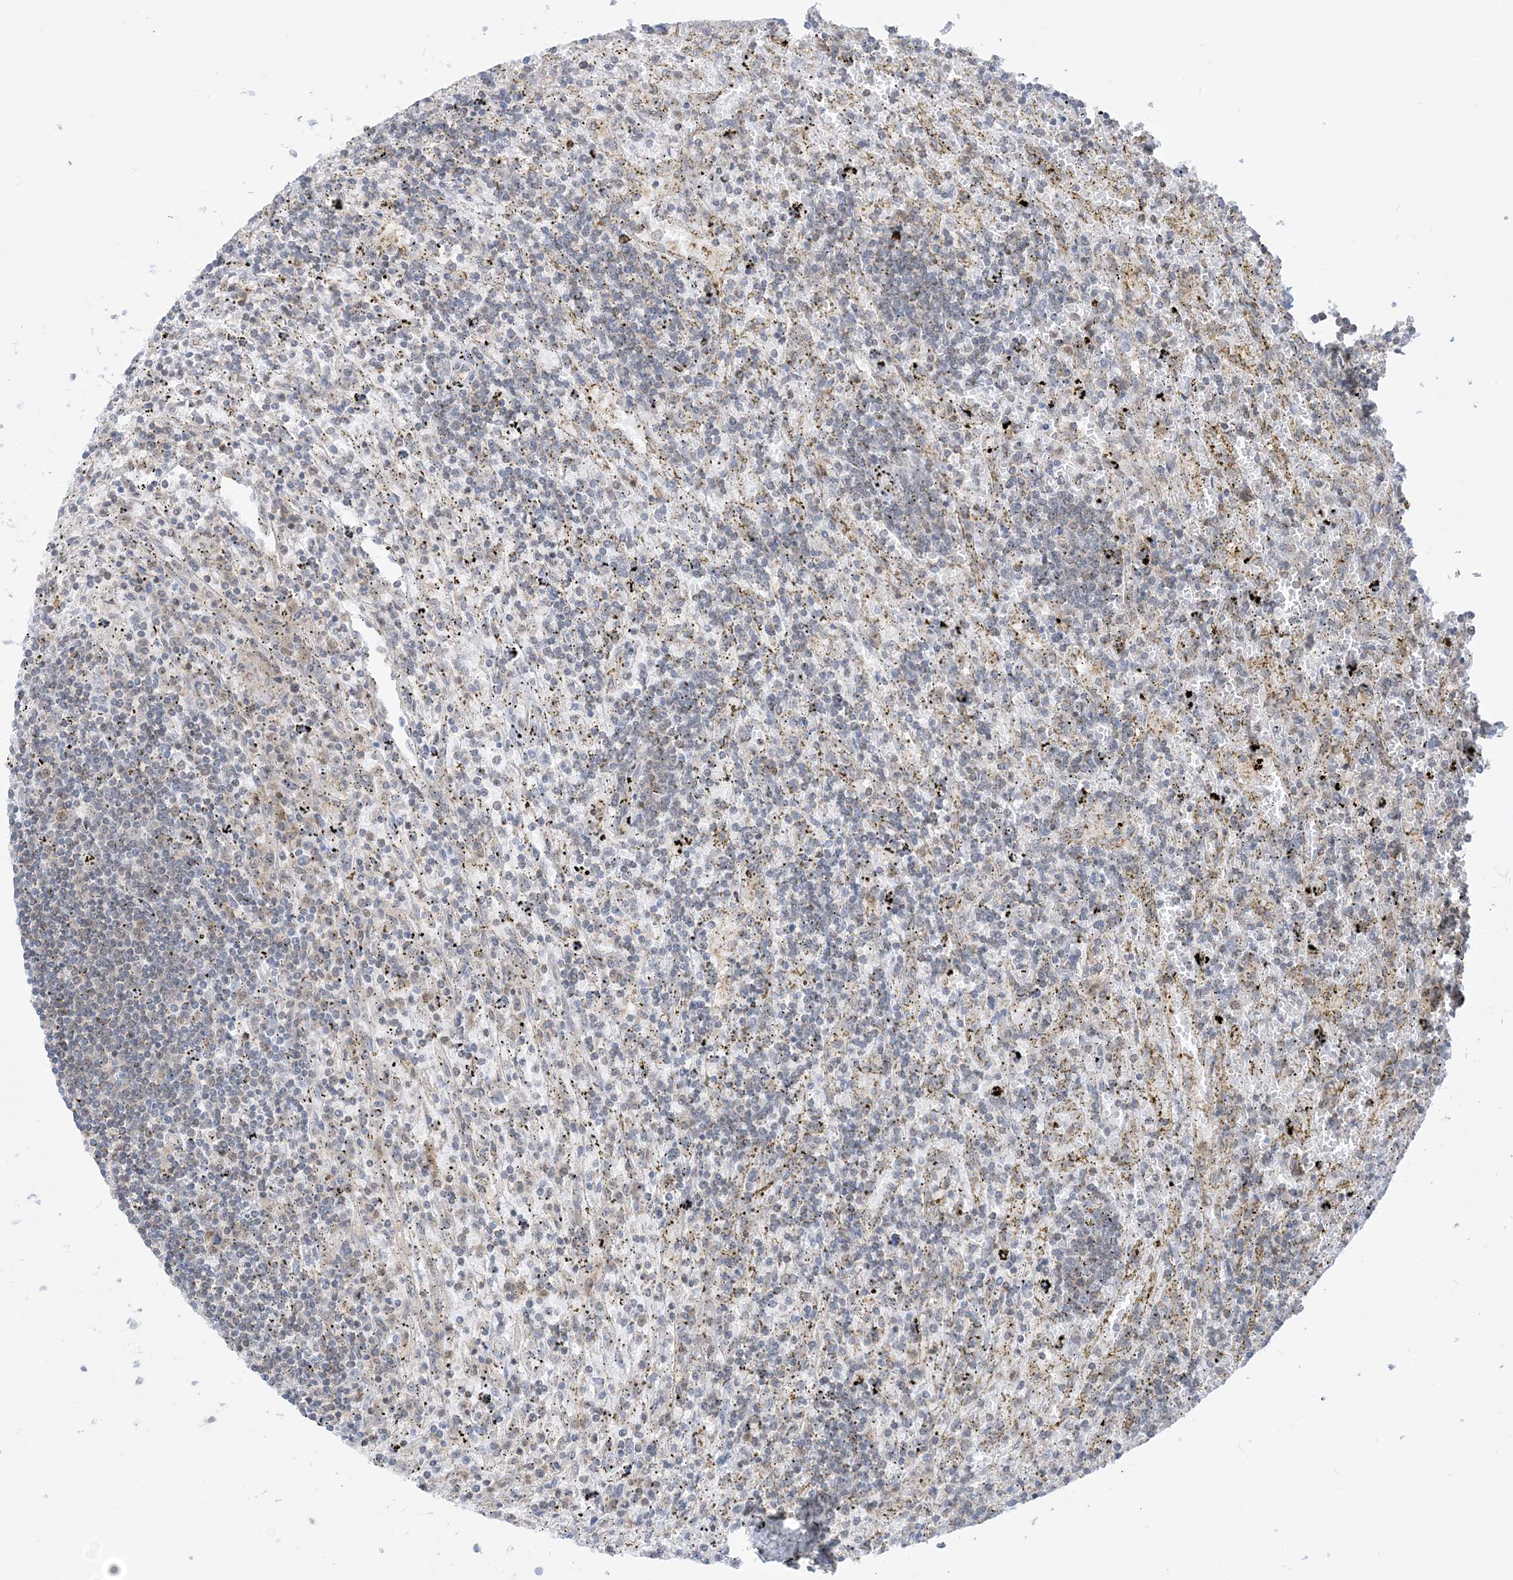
{"staining": {"intensity": "negative", "quantity": "none", "location": "none"}, "tissue": "lymphoma", "cell_type": "Tumor cells", "image_type": "cancer", "snomed": [{"axis": "morphology", "description": "Malignant lymphoma, non-Hodgkin's type, Low grade"}, {"axis": "topography", "description": "Spleen"}], "caption": "Immunohistochemistry (IHC) histopathology image of human malignant lymphoma, non-Hodgkin's type (low-grade) stained for a protein (brown), which displays no positivity in tumor cells.", "gene": "CASP4", "patient": {"sex": "male", "age": 76}}